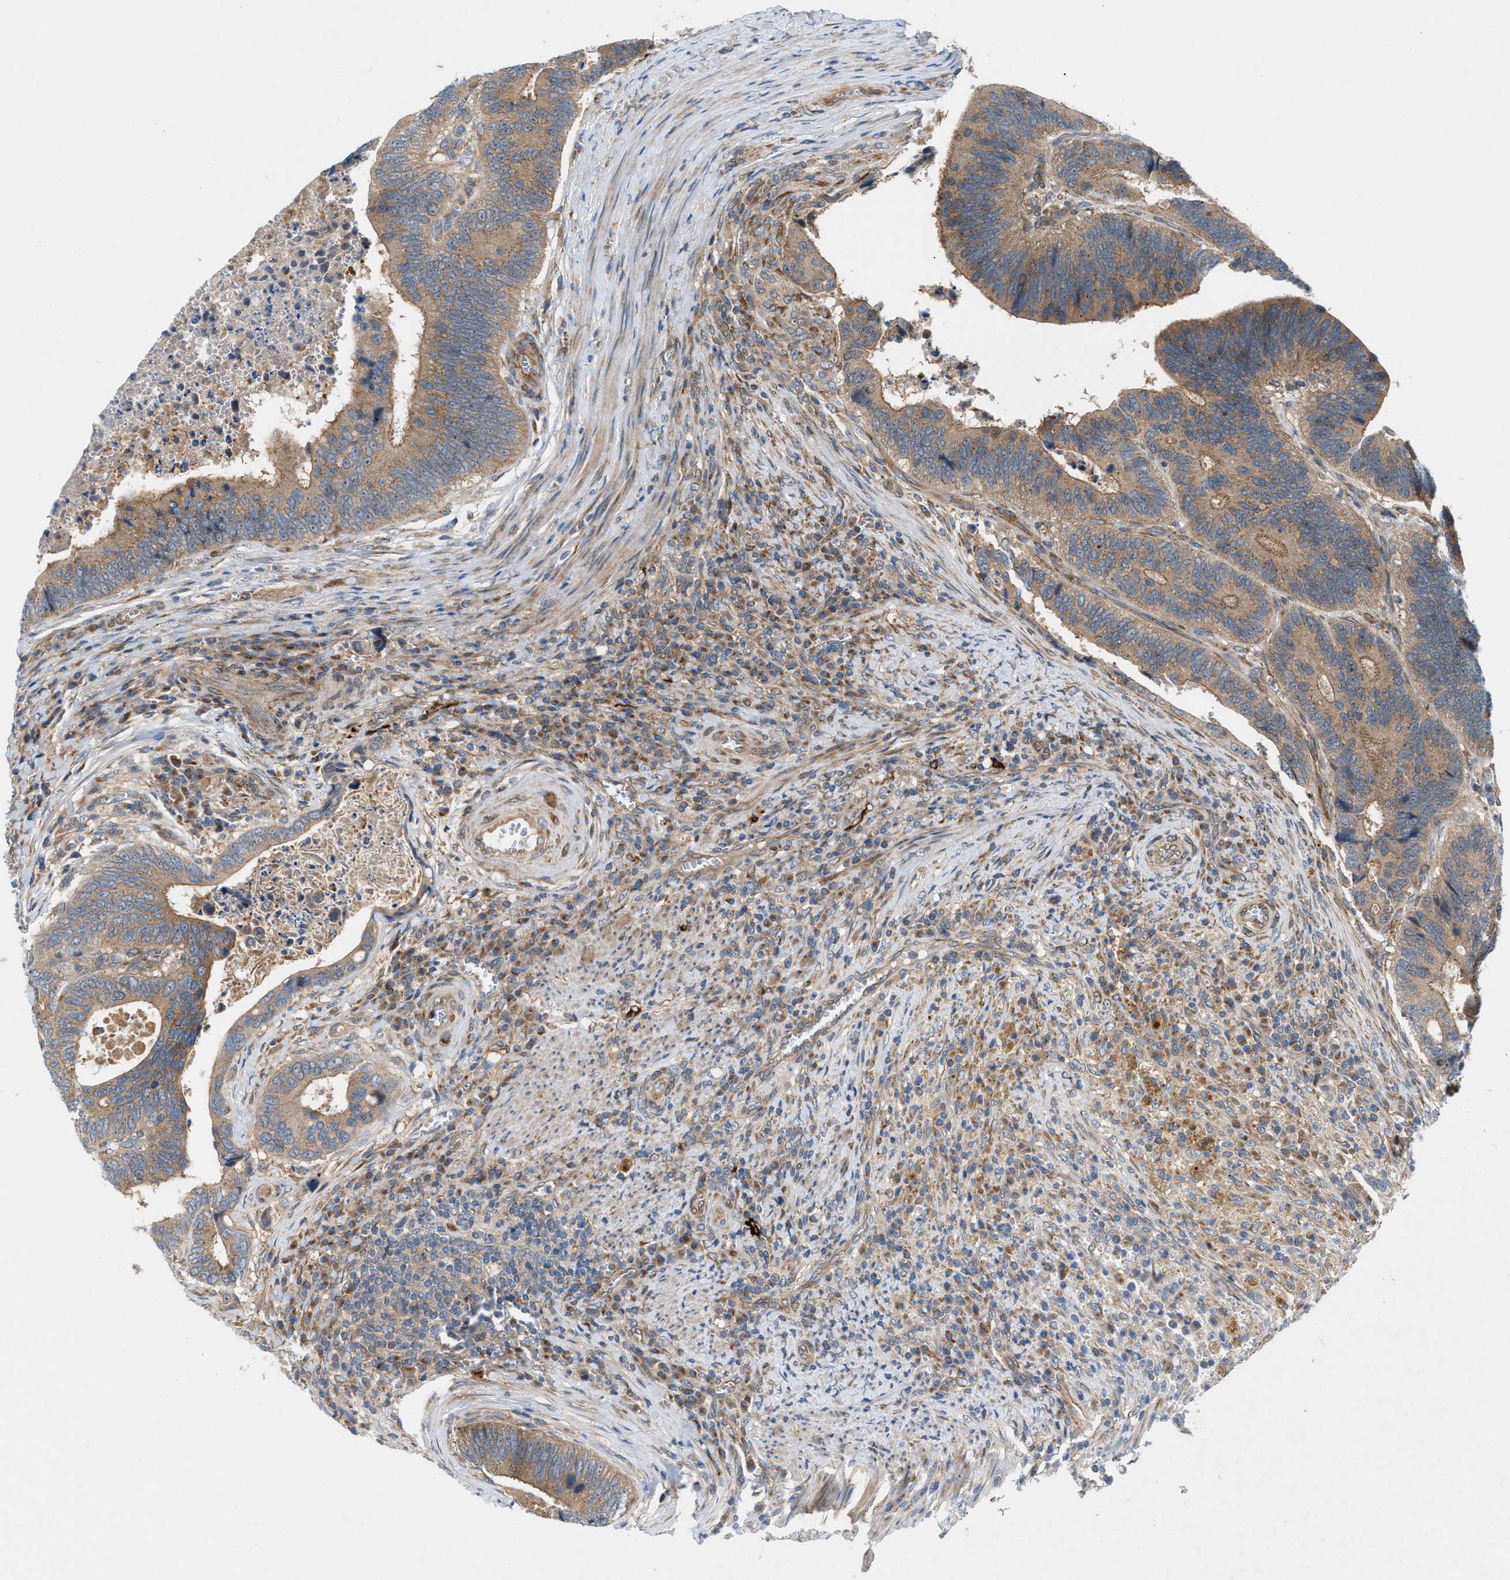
{"staining": {"intensity": "moderate", "quantity": ">75%", "location": "cytoplasmic/membranous"}, "tissue": "colorectal cancer", "cell_type": "Tumor cells", "image_type": "cancer", "snomed": [{"axis": "morphology", "description": "Inflammation, NOS"}, {"axis": "morphology", "description": "Adenocarcinoma, NOS"}, {"axis": "topography", "description": "Colon"}], "caption": "Colorectal adenocarcinoma stained for a protein reveals moderate cytoplasmic/membranous positivity in tumor cells. (IHC, brightfield microscopy, high magnification).", "gene": "CYB5D1", "patient": {"sex": "male", "age": 72}}